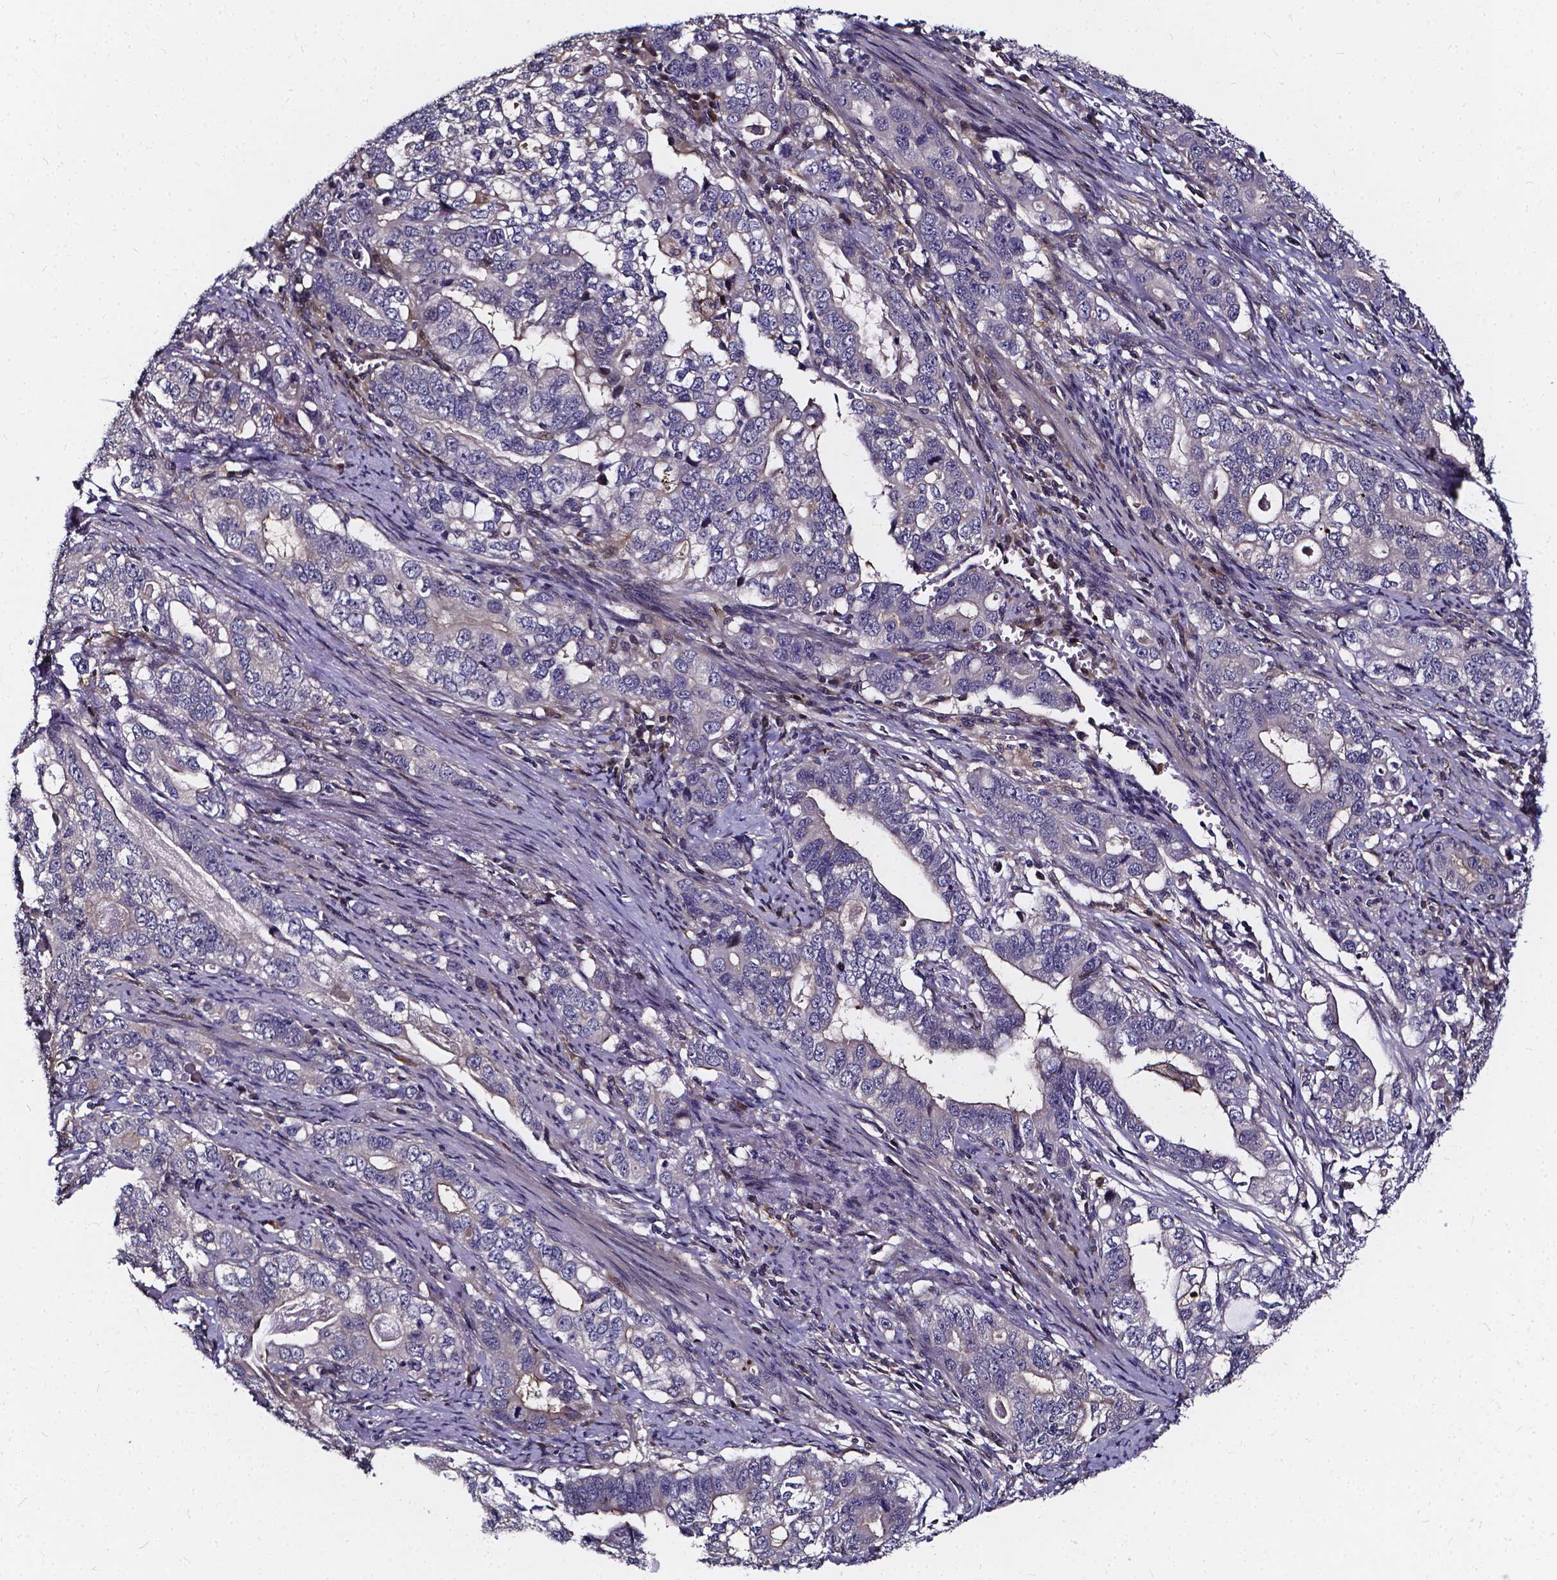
{"staining": {"intensity": "weak", "quantity": "<25%", "location": "cytoplasmic/membranous"}, "tissue": "stomach cancer", "cell_type": "Tumor cells", "image_type": "cancer", "snomed": [{"axis": "morphology", "description": "Adenocarcinoma, NOS"}, {"axis": "topography", "description": "Stomach, lower"}], "caption": "The micrograph exhibits no significant expression in tumor cells of stomach cancer.", "gene": "SOWAHA", "patient": {"sex": "female", "age": 72}}